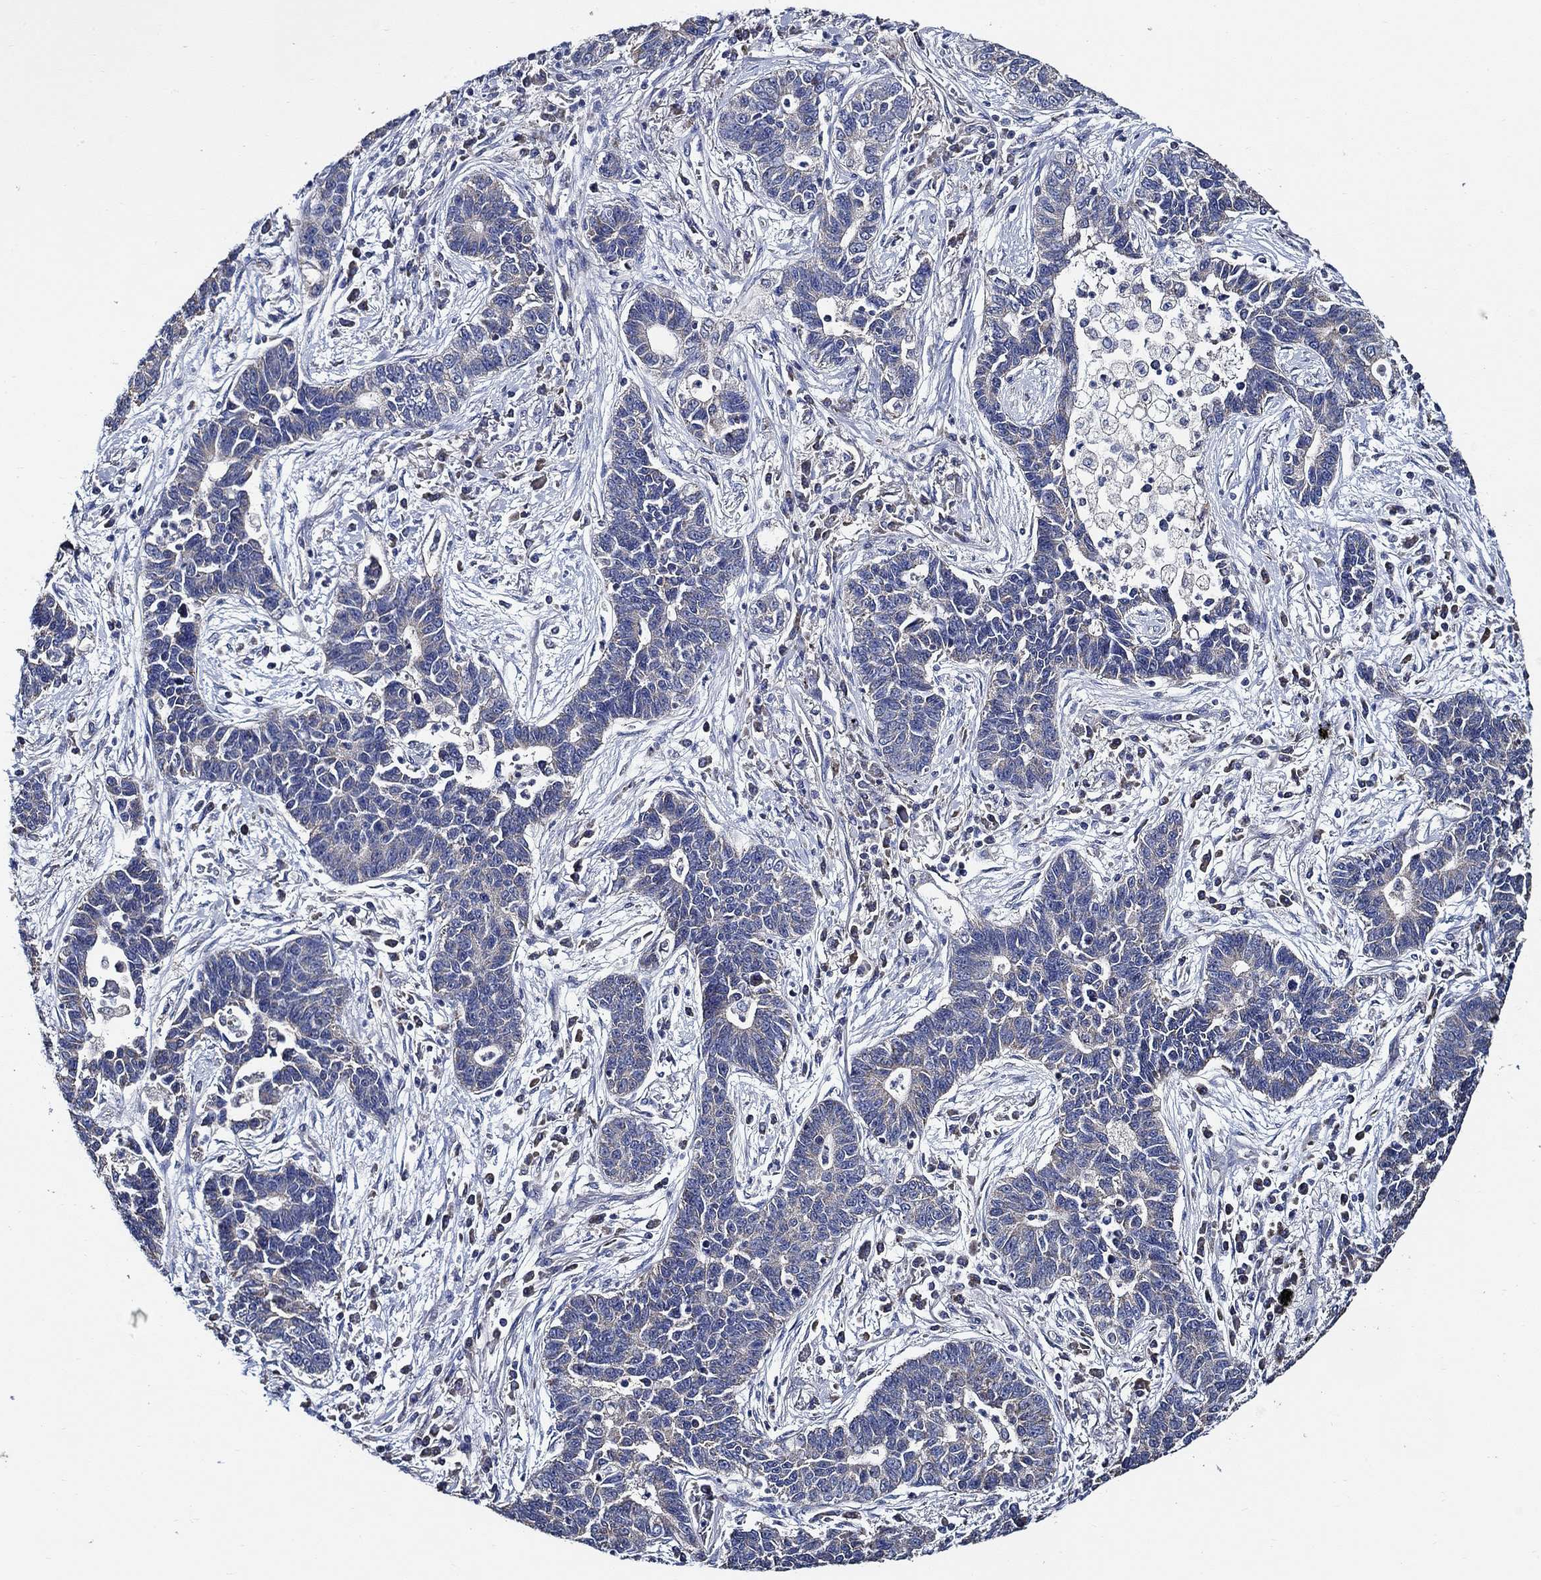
{"staining": {"intensity": "negative", "quantity": "none", "location": "none"}, "tissue": "lung cancer", "cell_type": "Tumor cells", "image_type": "cancer", "snomed": [{"axis": "morphology", "description": "Adenocarcinoma, NOS"}, {"axis": "topography", "description": "Lung"}], "caption": "Tumor cells show no significant protein positivity in lung cancer (adenocarcinoma).", "gene": "WDR53", "patient": {"sex": "female", "age": 57}}